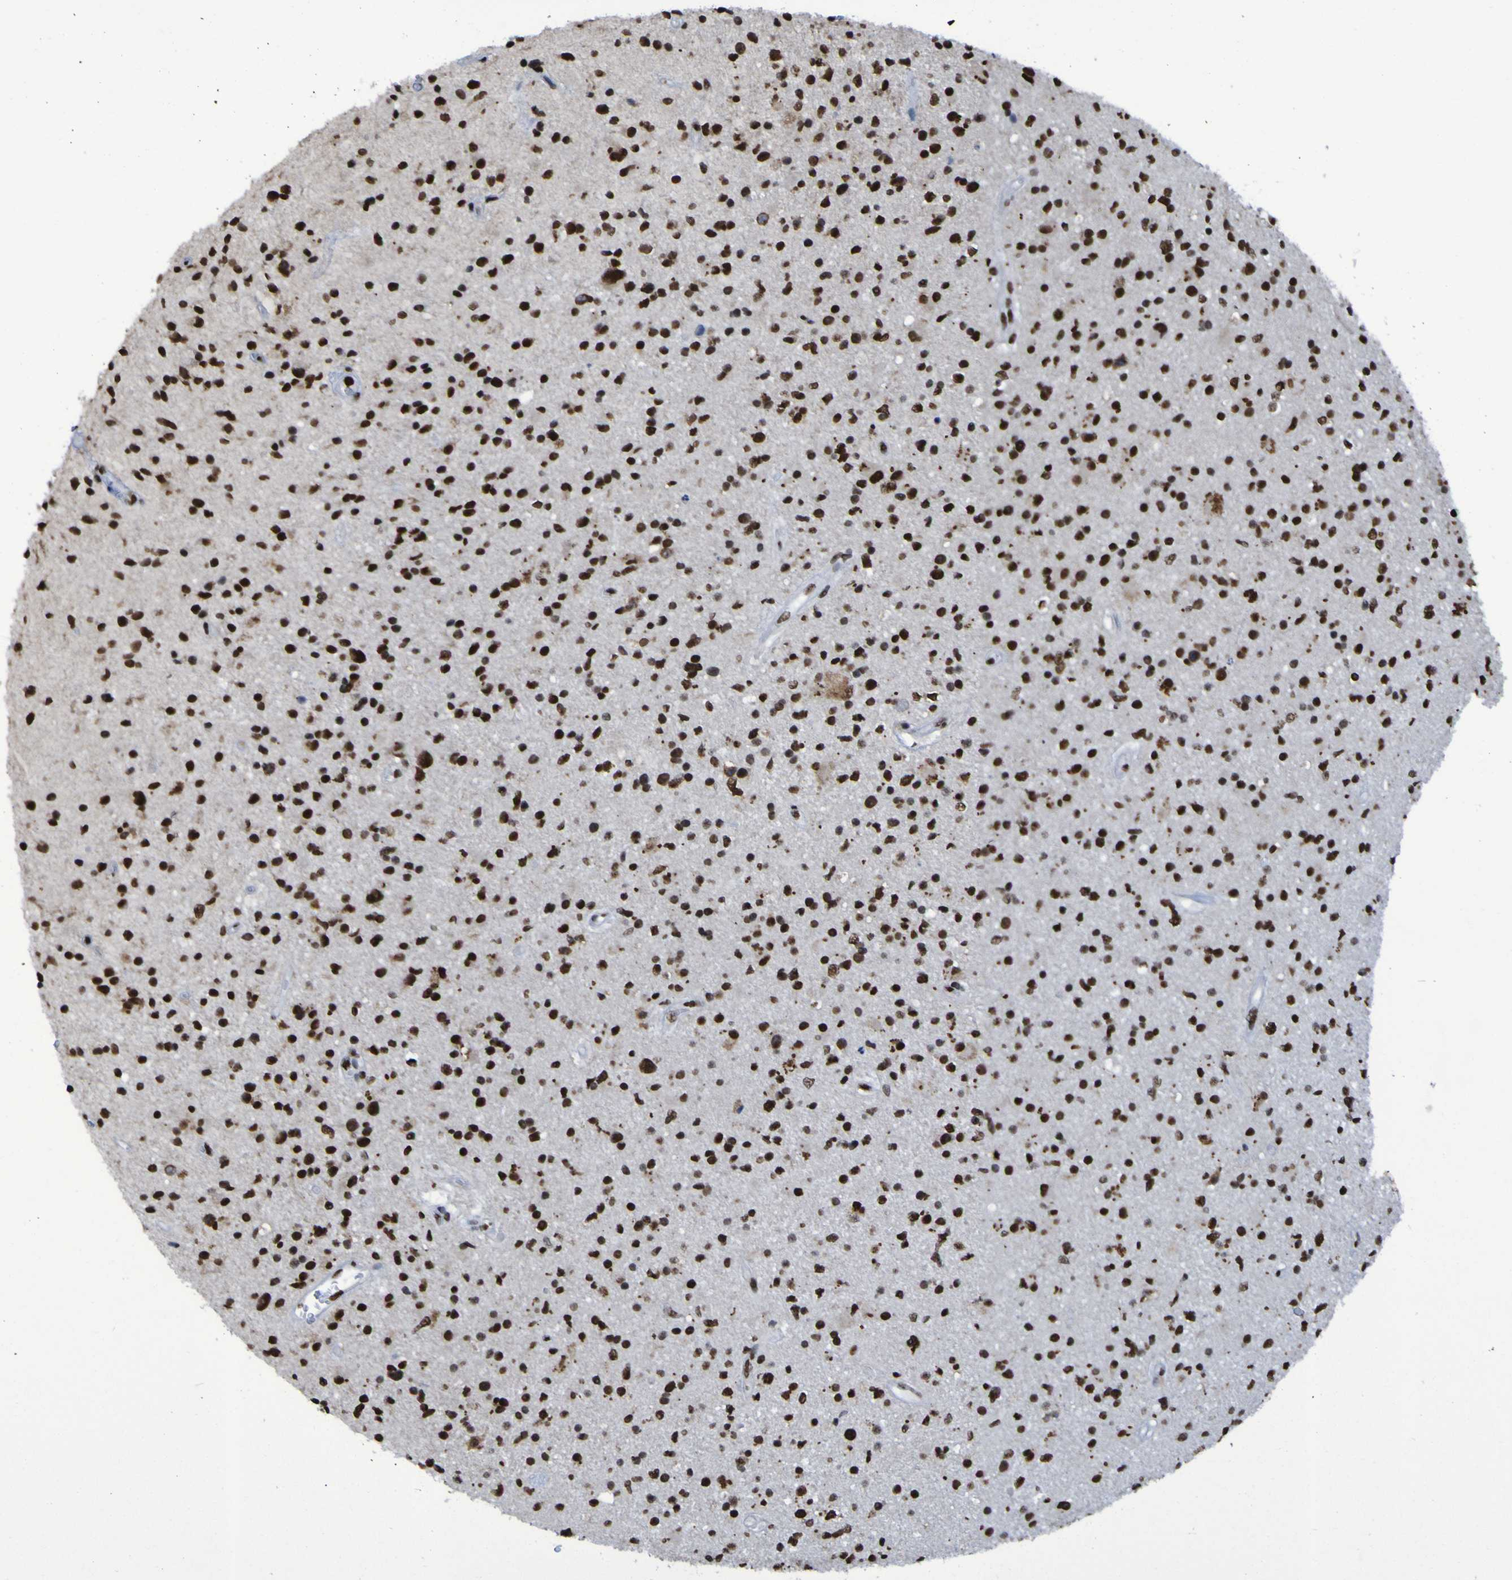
{"staining": {"intensity": "strong", "quantity": ">75%", "location": "nuclear"}, "tissue": "glioma", "cell_type": "Tumor cells", "image_type": "cancer", "snomed": [{"axis": "morphology", "description": "Glioma, malignant, High grade"}, {"axis": "topography", "description": "Brain"}], "caption": "This photomicrograph demonstrates malignant glioma (high-grade) stained with immunohistochemistry (IHC) to label a protein in brown. The nuclear of tumor cells show strong positivity for the protein. Nuclei are counter-stained blue.", "gene": "HNRNPR", "patient": {"sex": "male", "age": 33}}